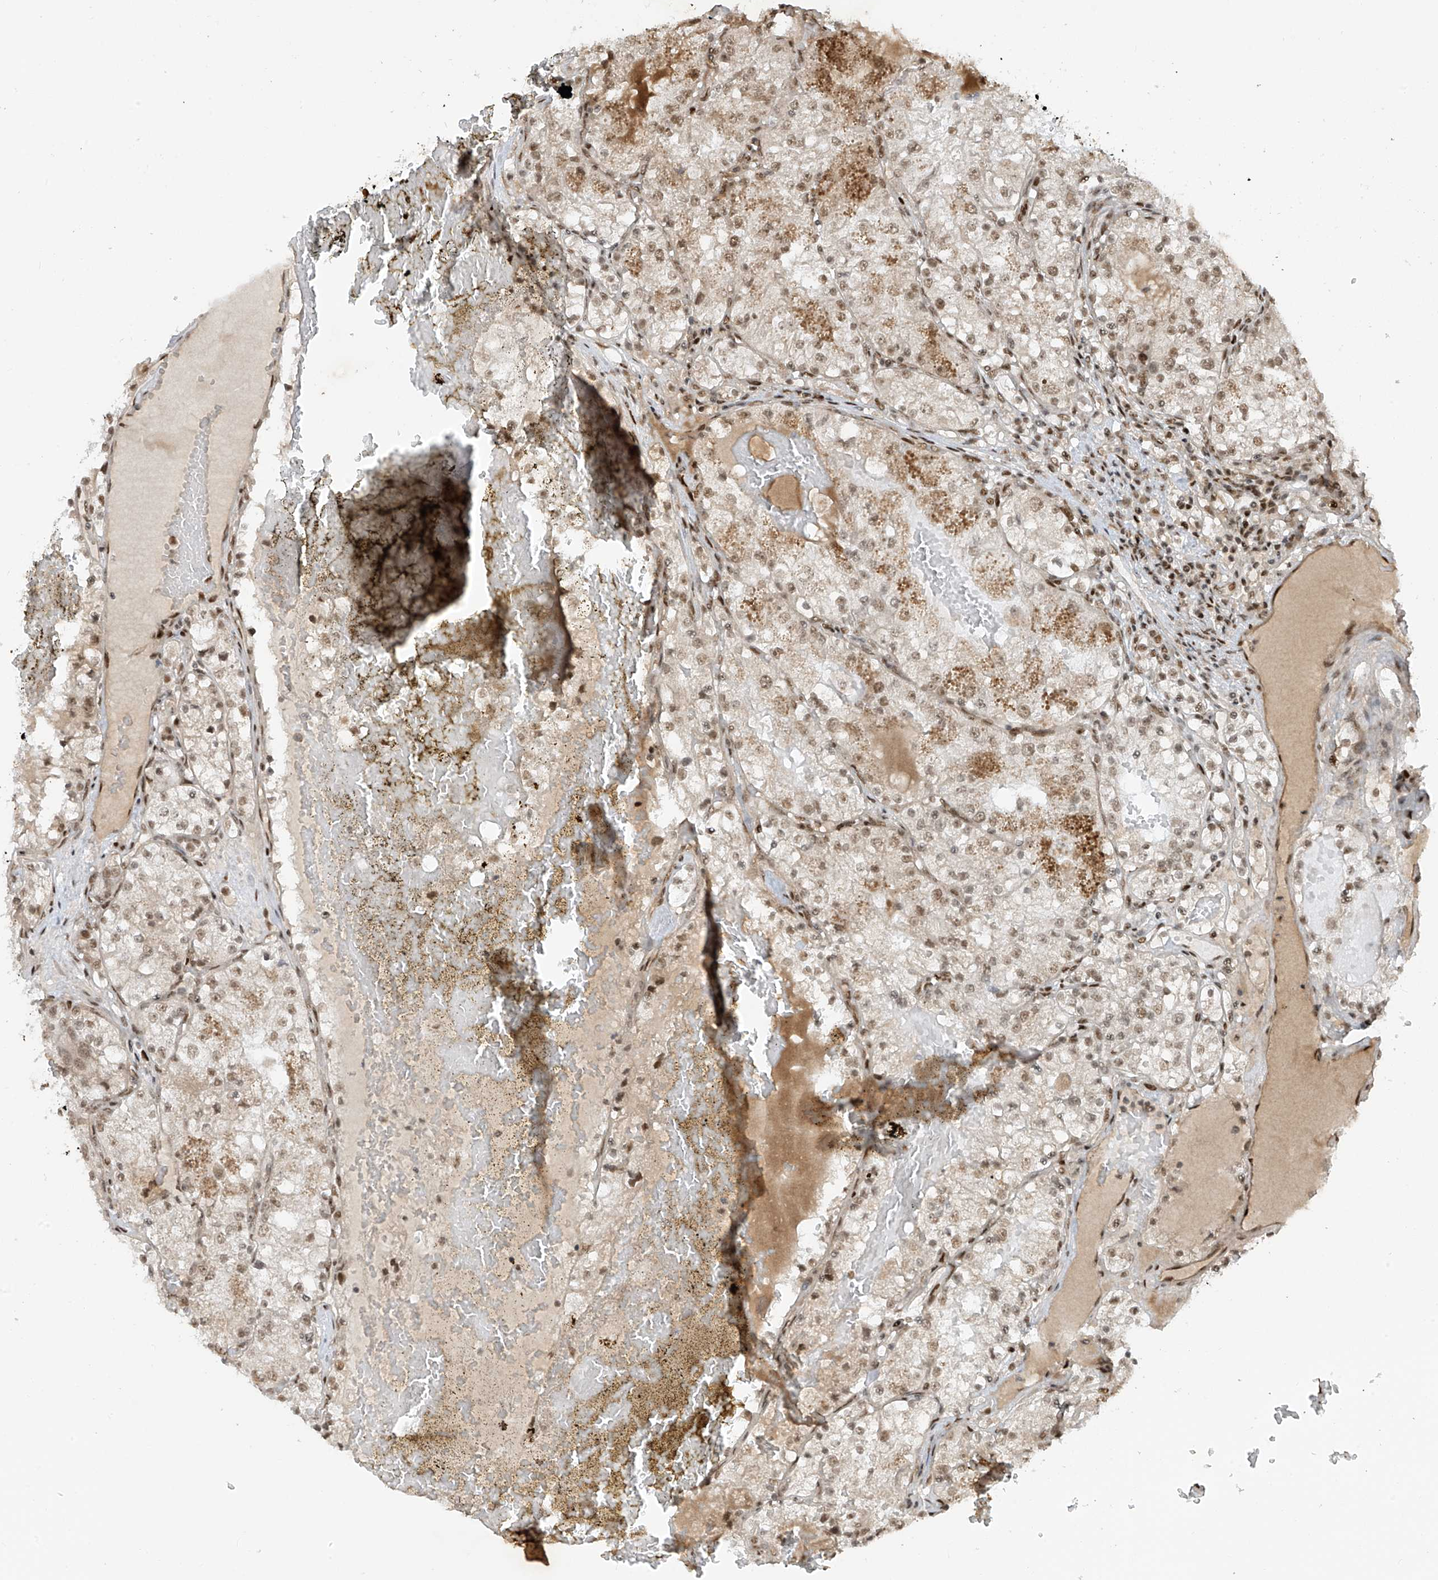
{"staining": {"intensity": "moderate", "quantity": ">75%", "location": "nuclear"}, "tissue": "renal cancer", "cell_type": "Tumor cells", "image_type": "cancer", "snomed": [{"axis": "morphology", "description": "Normal tissue, NOS"}, {"axis": "morphology", "description": "Adenocarcinoma, NOS"}, {"axis": "topography", "description": "Kidney"}], "caption": "Immunohistochemistry (IHC) (DAB) staining of human adenocarcinoma (renal) exhibits moderate nuclear protein staining in about >75% of tumor cells.", "gene": "ARHGEF3", "patient": {"sex": "male", "age": 68}}